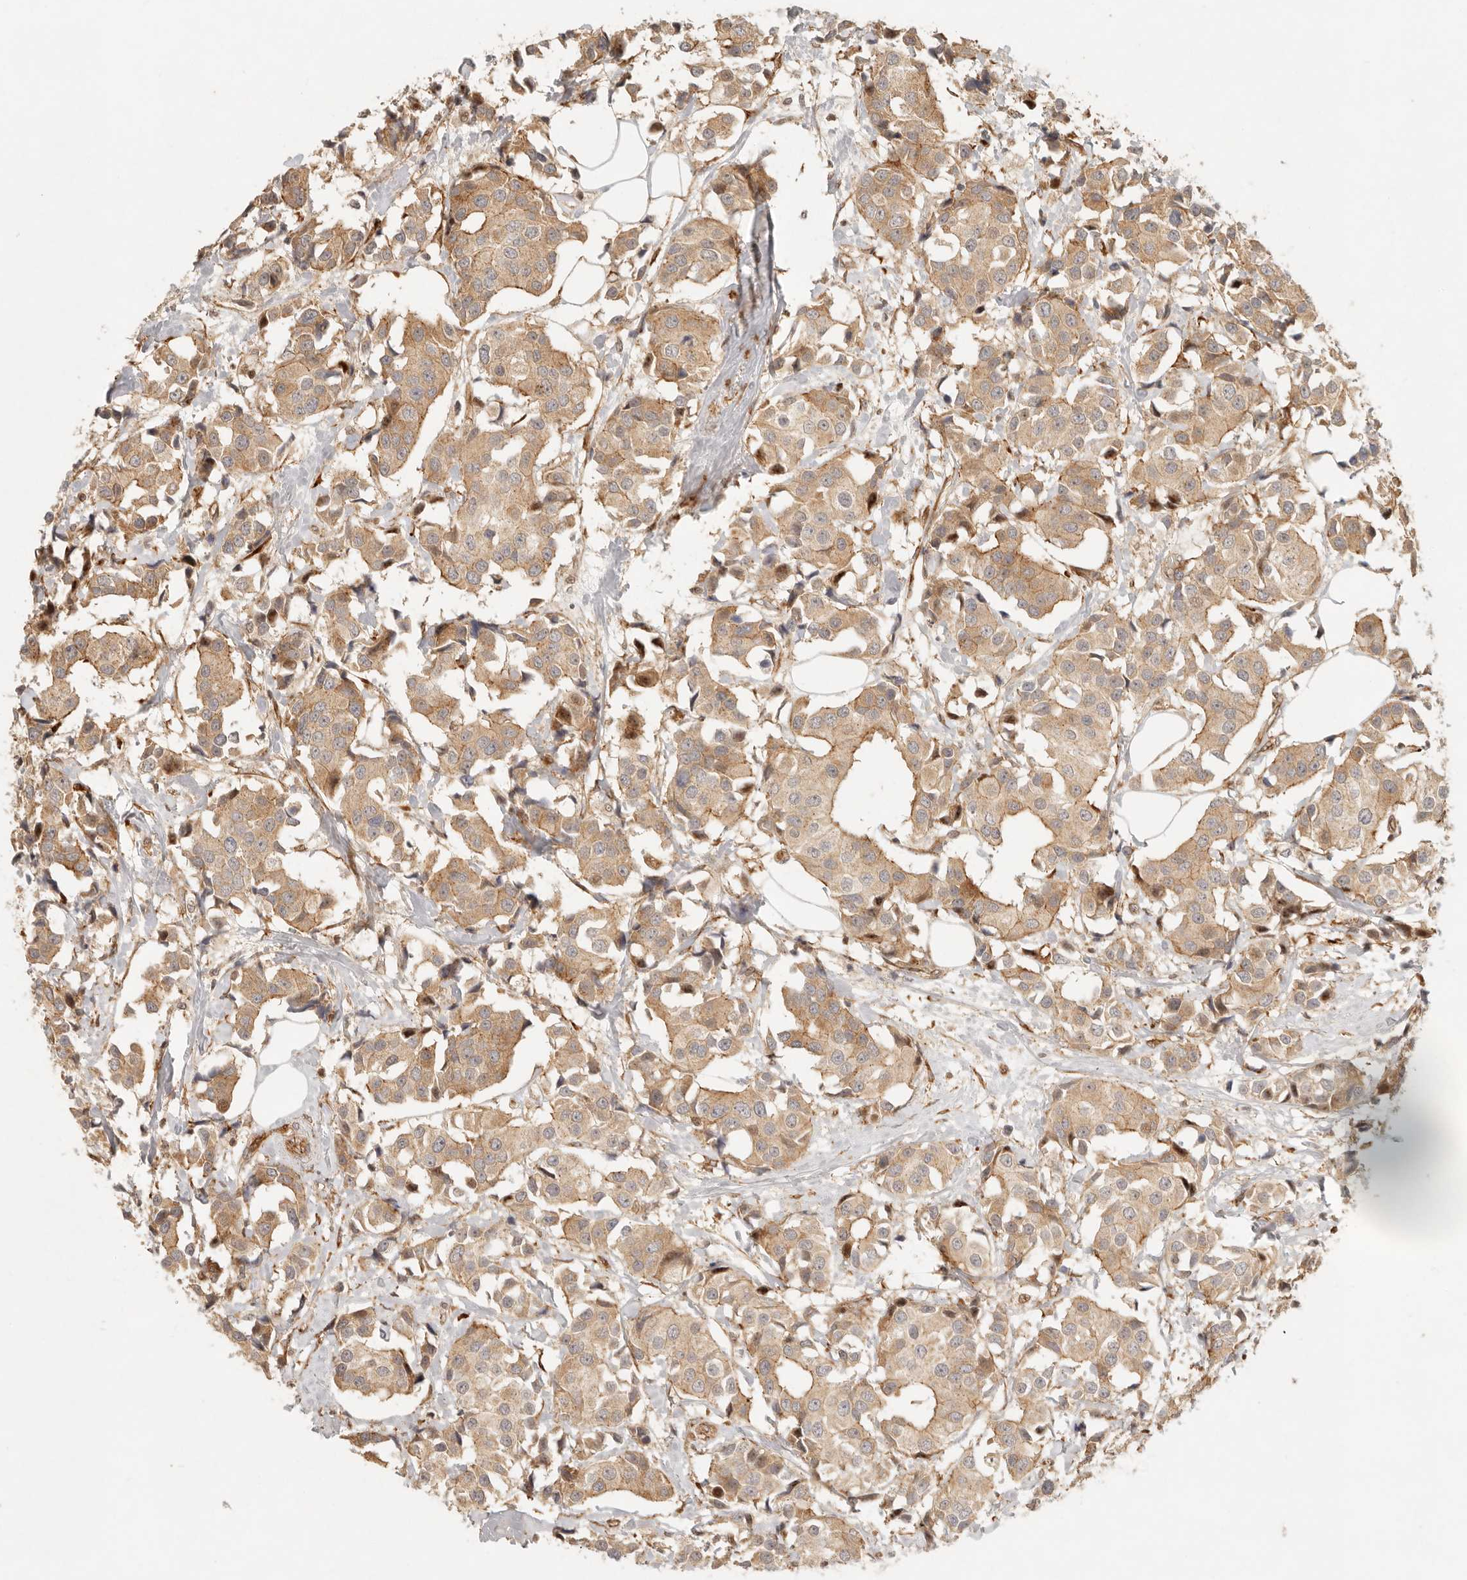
{"staining": {"intensity": "moderate", "quantity": ">75%", "location": "cytoplasmic/membranous"}, "tissue": "breast cancer", "cell_type": "Tumor cells", "image_type": "cancer", "snomed": [{"axis": "morphology", "description": "Normal tissue, NOS"}, {"axis": "morphology", "description": "Duct carcinoma"}, {"axis": "topography", "description": "Breast"}], "caption": "DAB (3,3'-diaminobenzidine) immunohistochemical staining of breast cancer shows moderate cytoplasmic/membranous protein positivity in about >75% of tumor cells. The staining was performed using DAB (3,3'-diaminobenzidine), with brown indicating positive protein expression. Nuclei are stained blue with hematoxylin.", "gene": "KLHL38", "patient": {"sex": "female", "age": 39}}